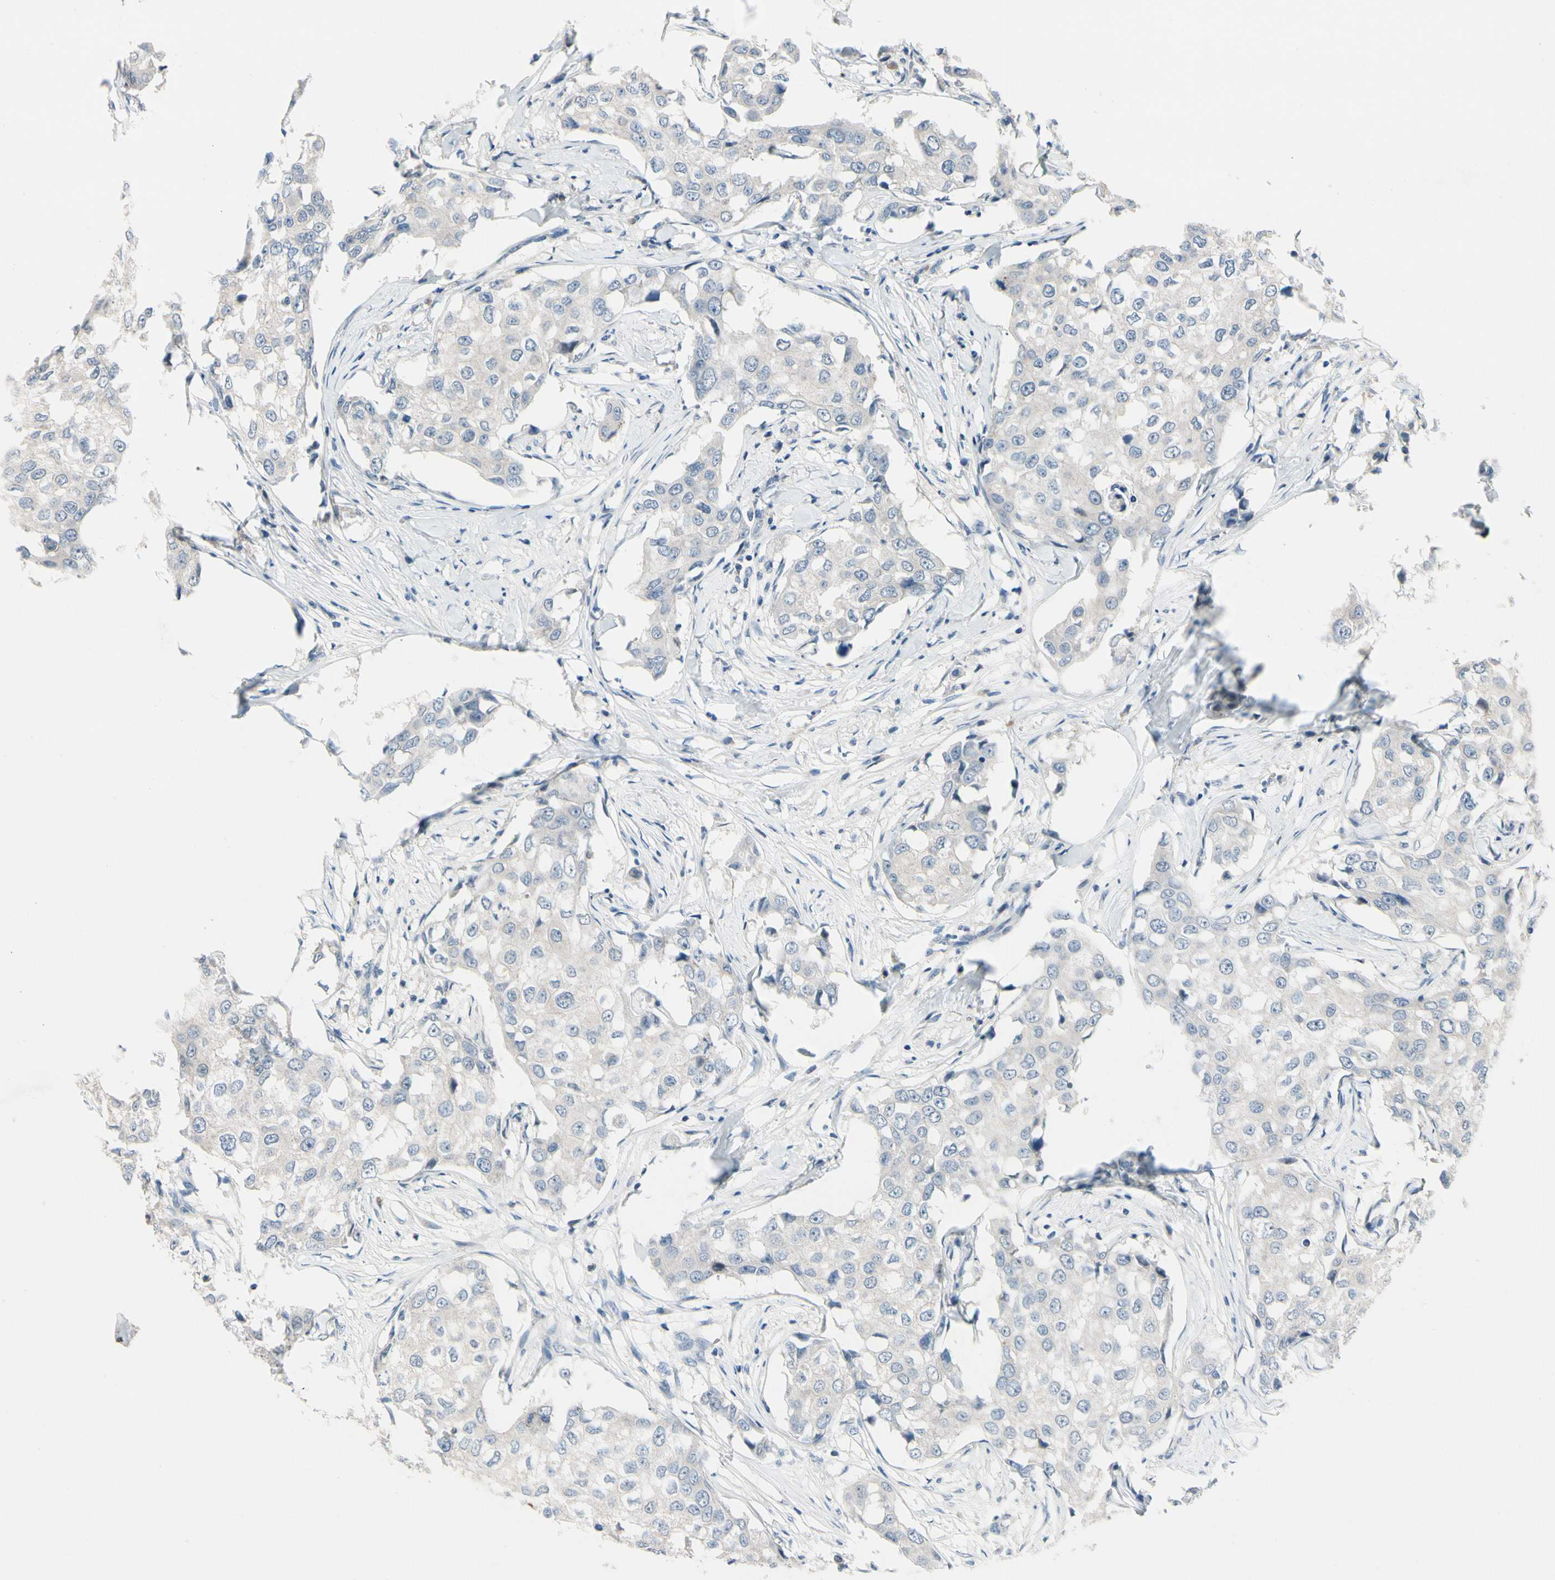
{"staining": {"intensity": "negative", "quantity": "none", "location": "none"}, "tissue": "breast cancer", "cell_type": "Tumor cells", "image_type": "cancer", "snomed": [{"axis": "morphology", "description": "Duct carcinoma"}, {"axis": "topography", "description": "Breast"}], "caption": "IHC of human breast infiltrating ductal carcinoma demonstrates no positivity in tumor cells. Brightfield microscopy of immunohistochemistry (IHC) stained with DAB (3,3'-diaminobenzidine) (brown) and hematoxylin (blue), captured at high magnification.", "gene": "SLC27A6", "patient": {"sex": "female", "age": 27}}